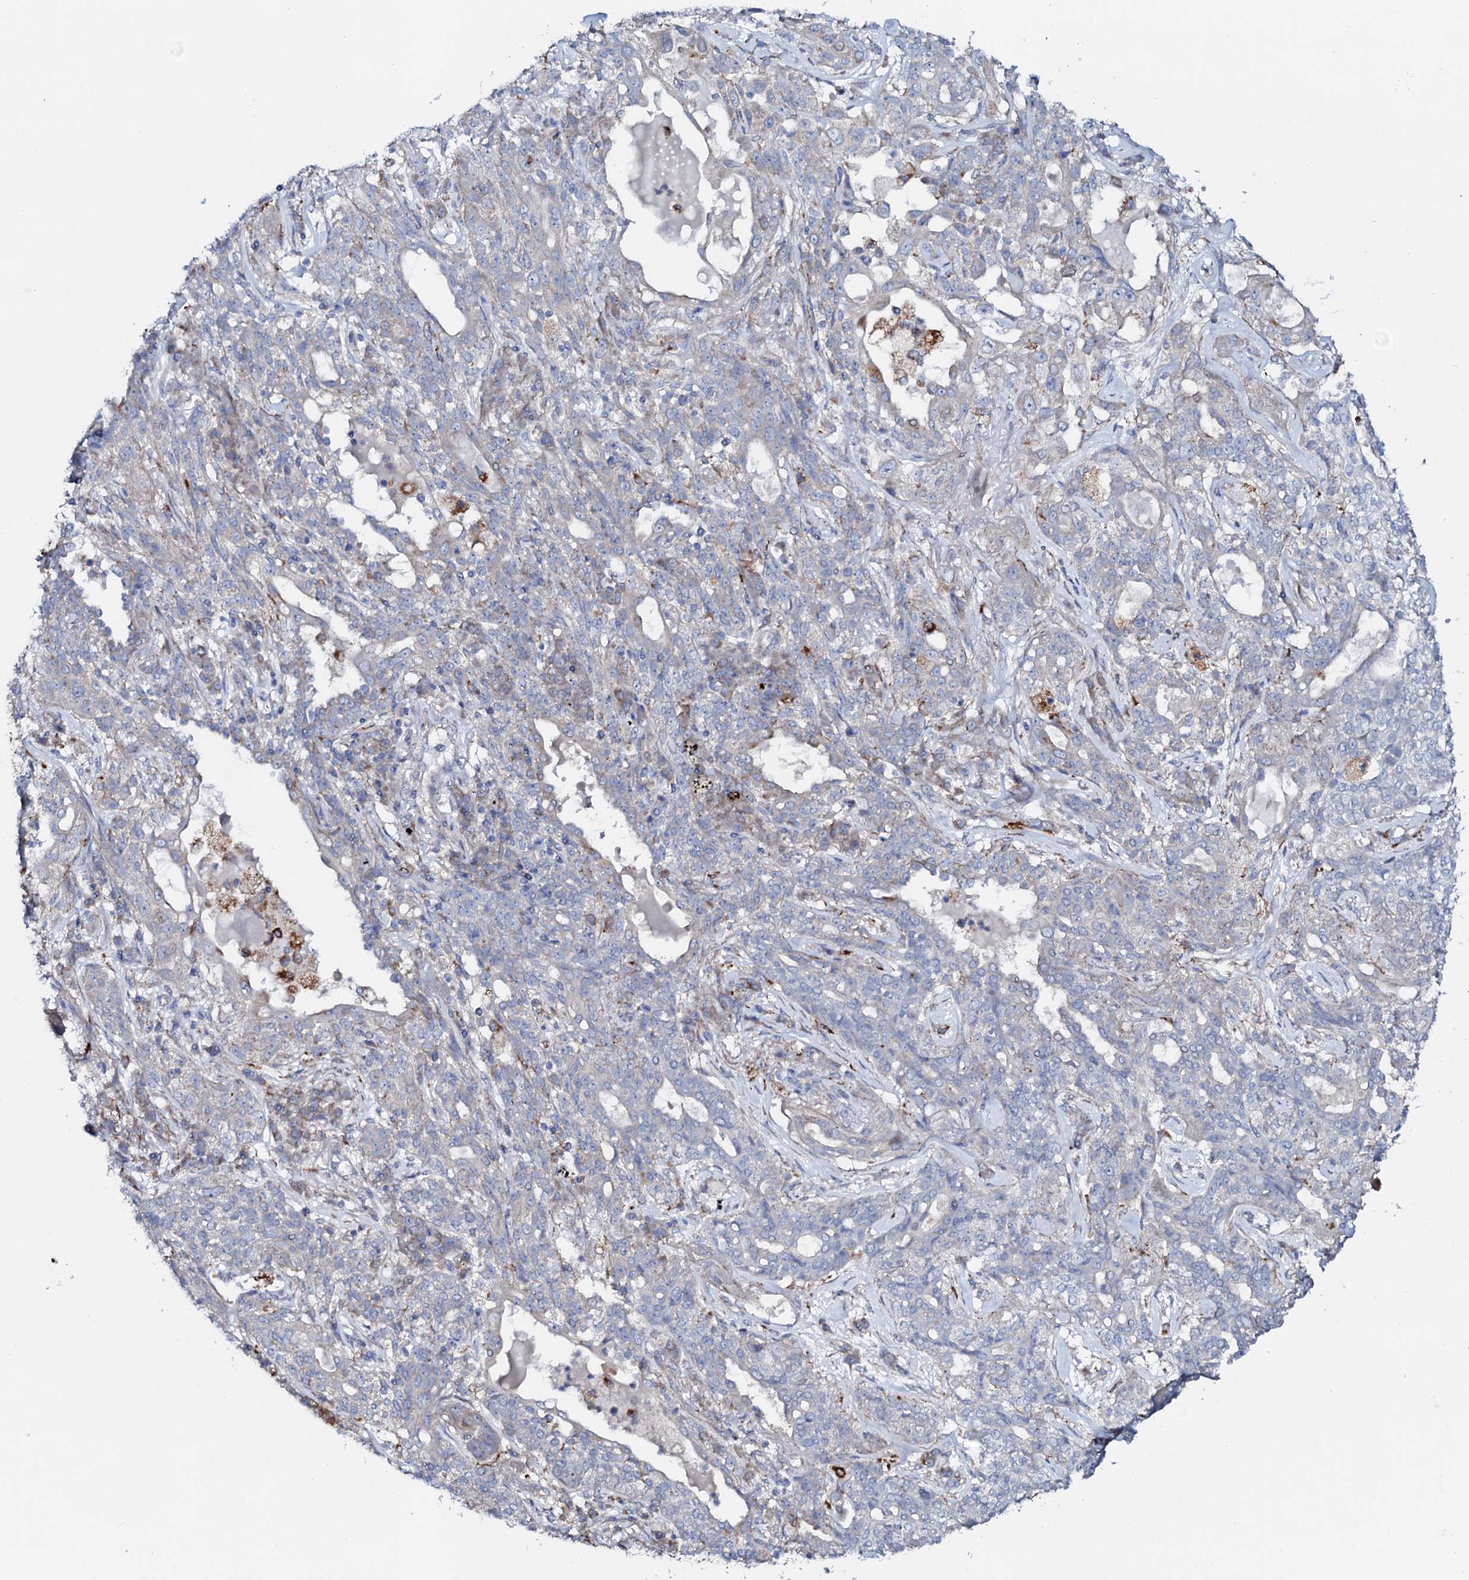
{"staining": {"intensity": "negative", "quantity": "none", "location": "none"}, "tissue": "lung cancer", "cell_type": "Tumor cells", "image_type": "cancer", "snomed": [{"axis": "morphology", "description": "Squamous cell carcinoma, NOS"}, {"axis": "topography", "description": "Lung"}], "caption": "The image exhibits no staining of tumor cells in lung cancer (squamous cell carcinoma).", "gene": "P2RX4", "patient": {"sex": "female", "age": 70}}